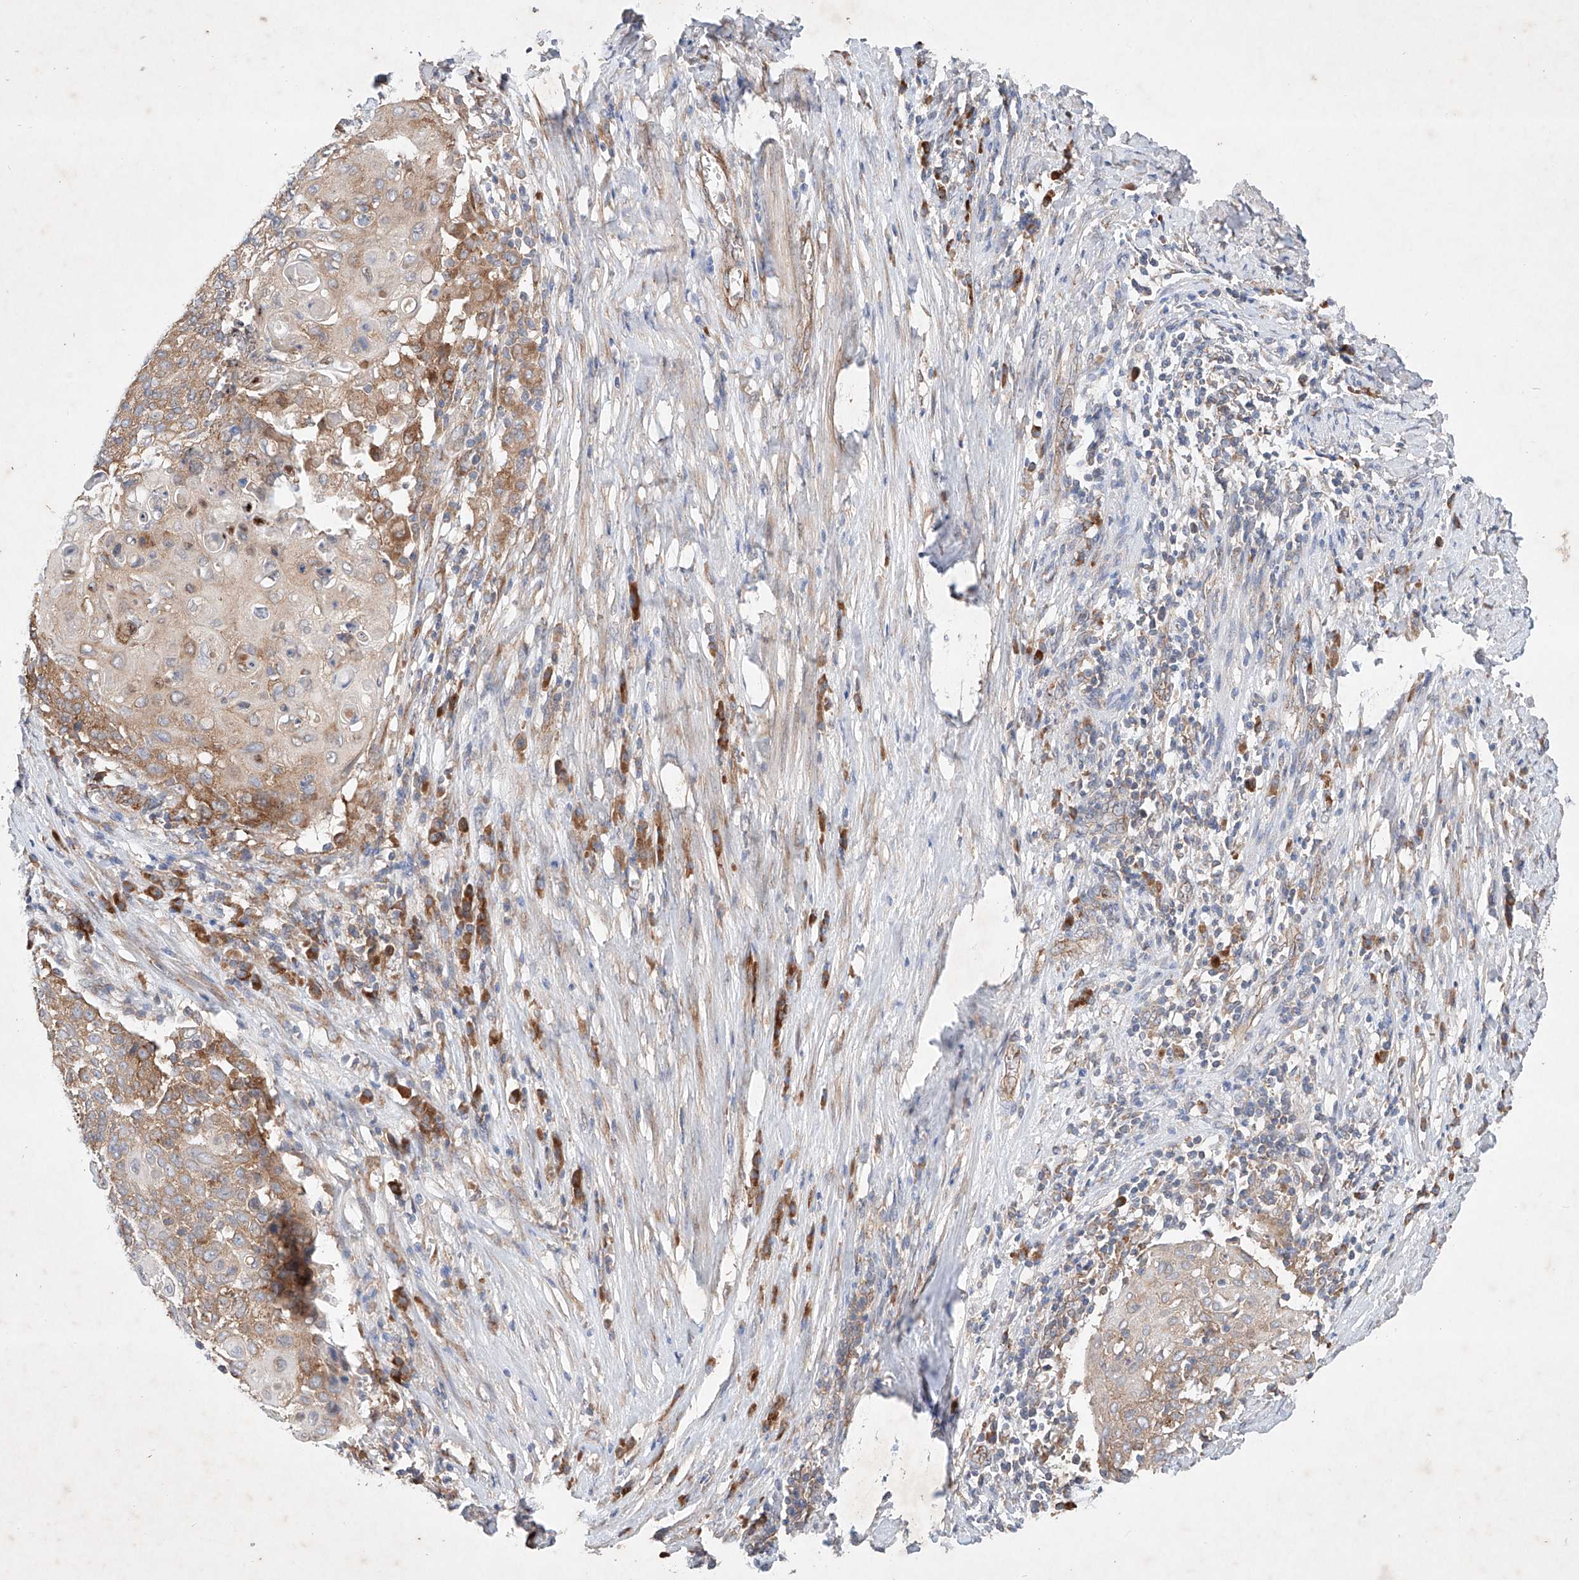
{"staining": {"intensity": "moderate", "quantity": ">75%", "location": "cytoplasmic/membranous"}, "tissue": "cervical cancer", "cell_type": "Tumor cells", "image_type": "cancer", "snomed": [{"axis": "morphology", "description": "Squamous cell carcinoma, NOS"}, {"axis": "topography", "description": "Cervix"}], "caption": "Squamous cell carcinoma (cervical) stained for a protein displays moderate cytoplasmic/membranous positivity in tumor cells. (DAB (3,3'-diaminobenzidine) IHC, brown staining for protein, blue staining for nuclei).", "gene": "FASTK", "patient": {"sex": "female", "age": 39}}